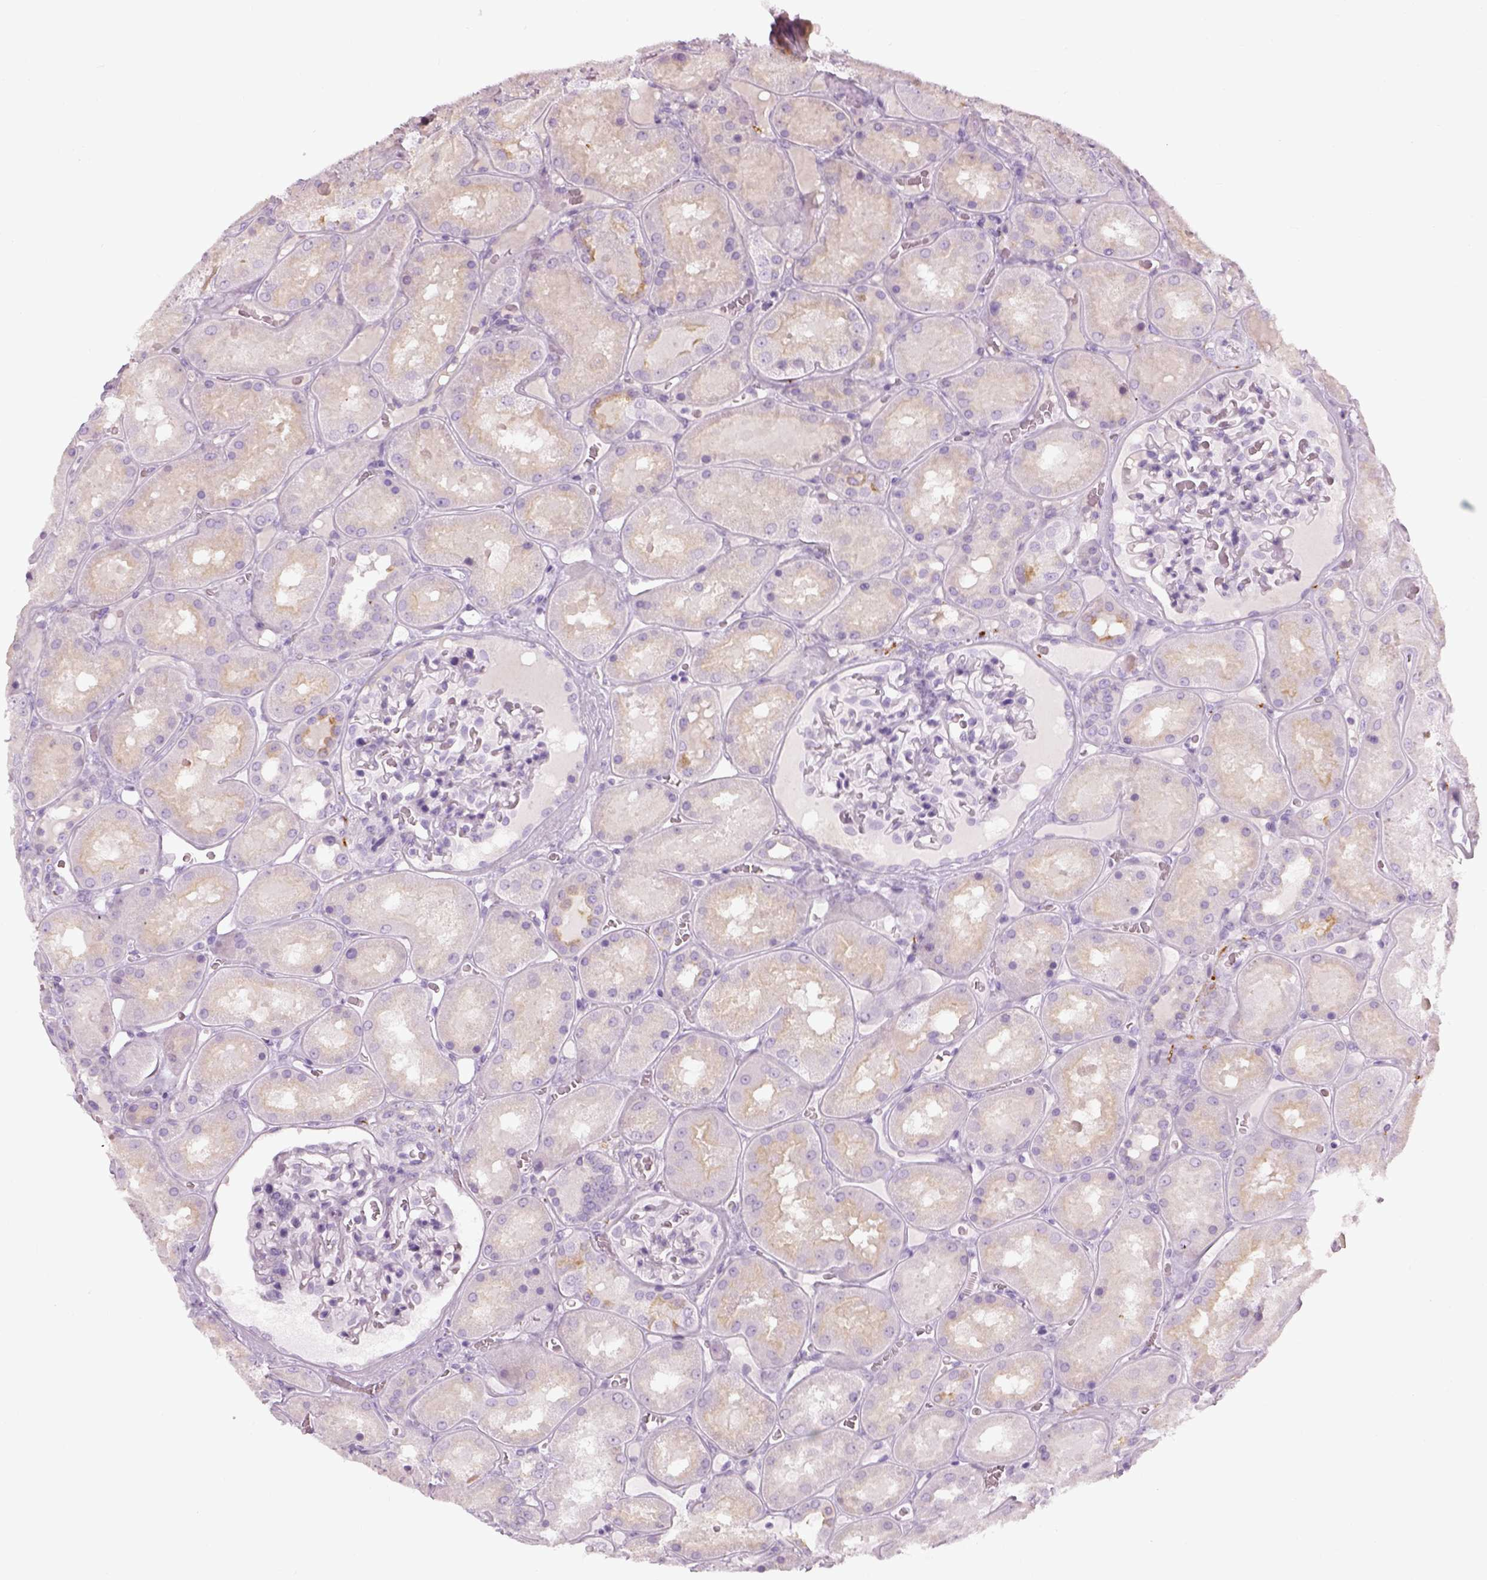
{"staining": {"intensity": "negative", "quantity": "none", "location": "none"}, "tissue": "kidney", "cell_type": "Cells in glomeruli", "image_type": "normal", "snomed": [{"axis": "morphology", "description": "Normal tissue, NOS"}, {"axis": "topography", "description": "Kidney"}], "caption": "The immunohistochemistry micrograph has no significant expression in cells in glomeruli of kidney.", "gene": "TH", "patient": {"sex": "male", "age": 73}}